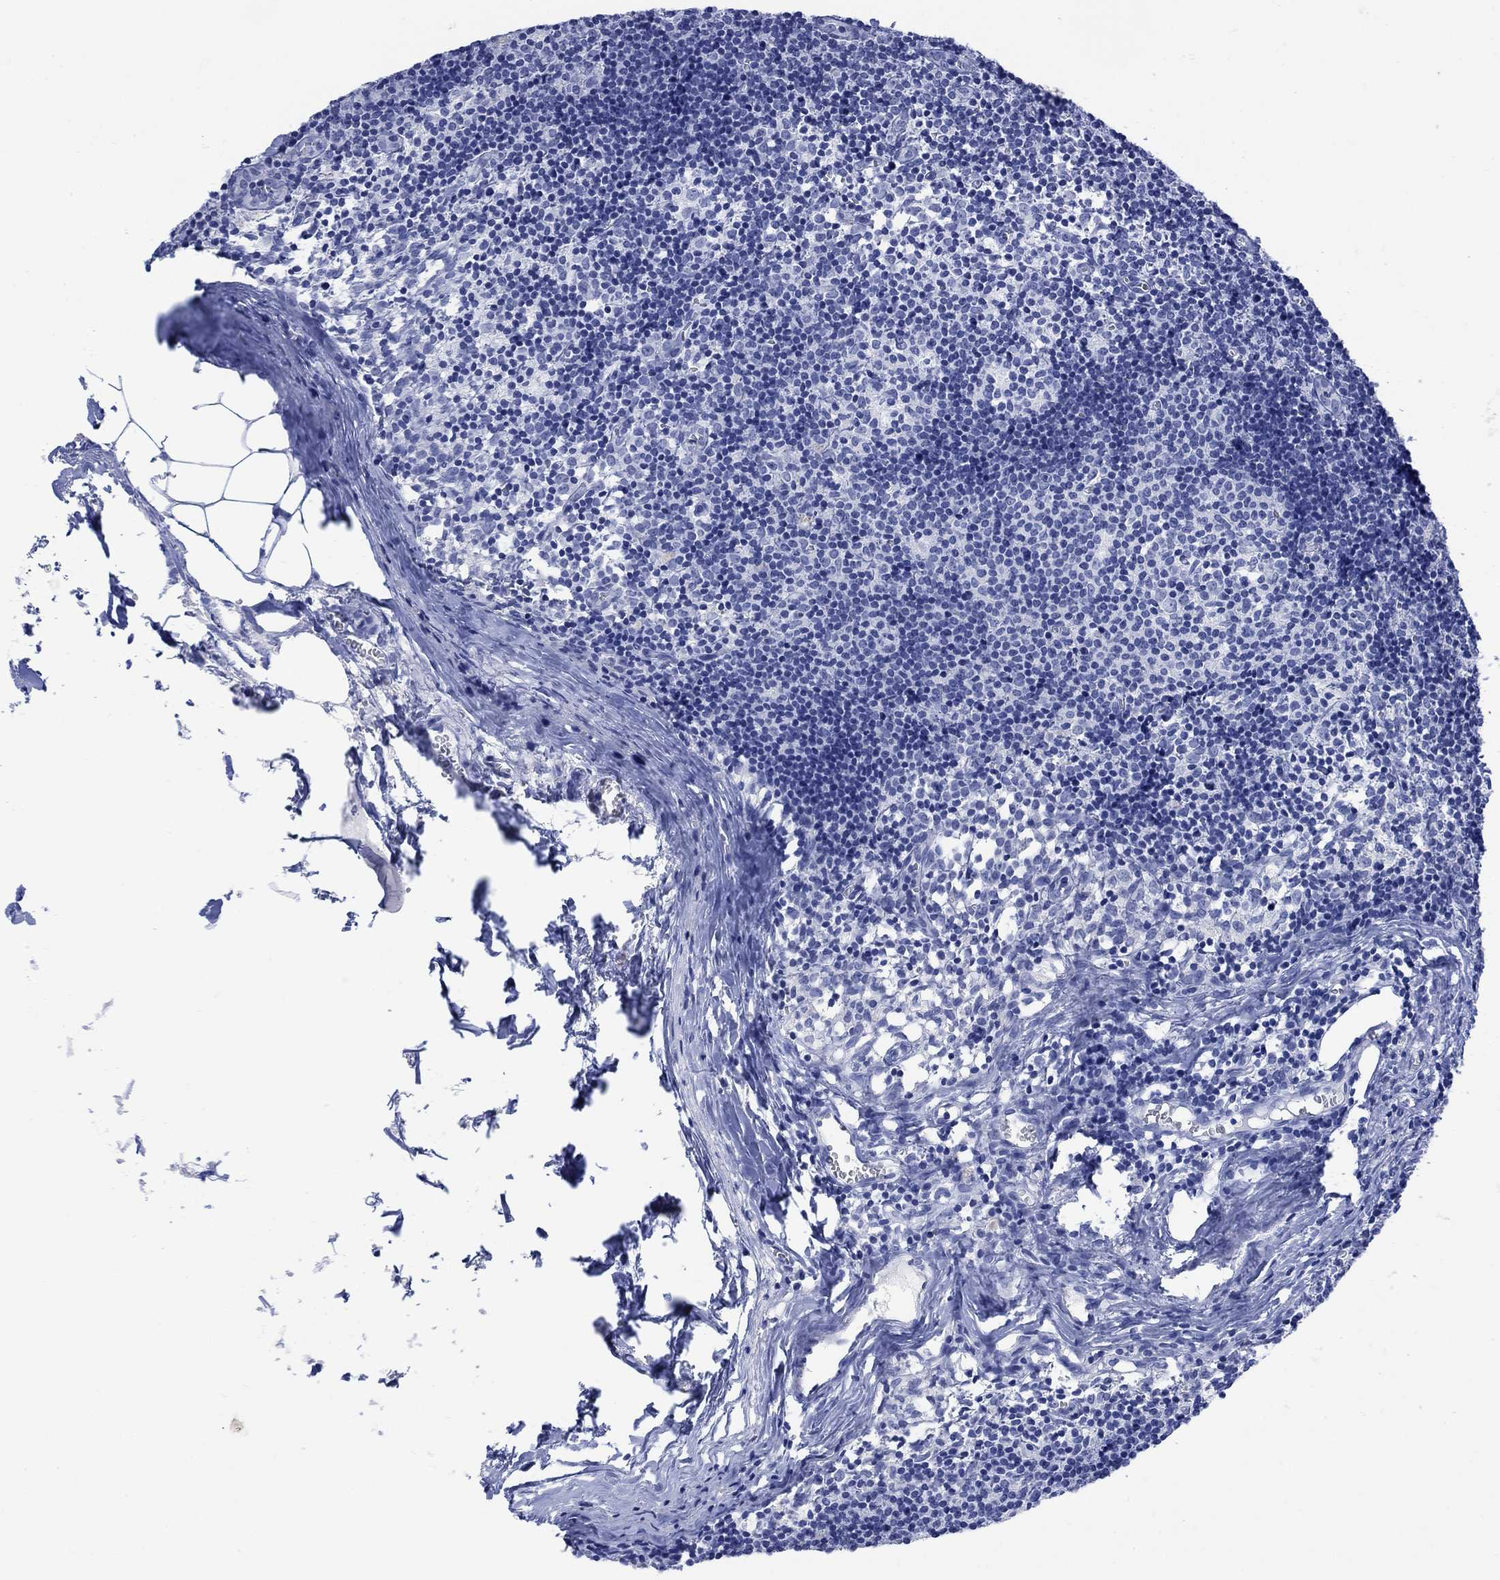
{"staining": {"intensity": "negative", "quantity": "none", "location": "none"}, "tissue": "lymph node", "cell_type": "Germinal center cells", "image_type": "normal", "snomed": [{"axis": "morphology", "description": "Normal tissue, NOS"}, {"axis": "topography", "description": "Lymph node"}], "caption": "This is an immunohistochemistry (IHC) histopathology image of unremarkable human lymph node. There is no positivity in germinal center cells.", "gene": "FBP2", "patient": {"sex": "female", "age": 52}}